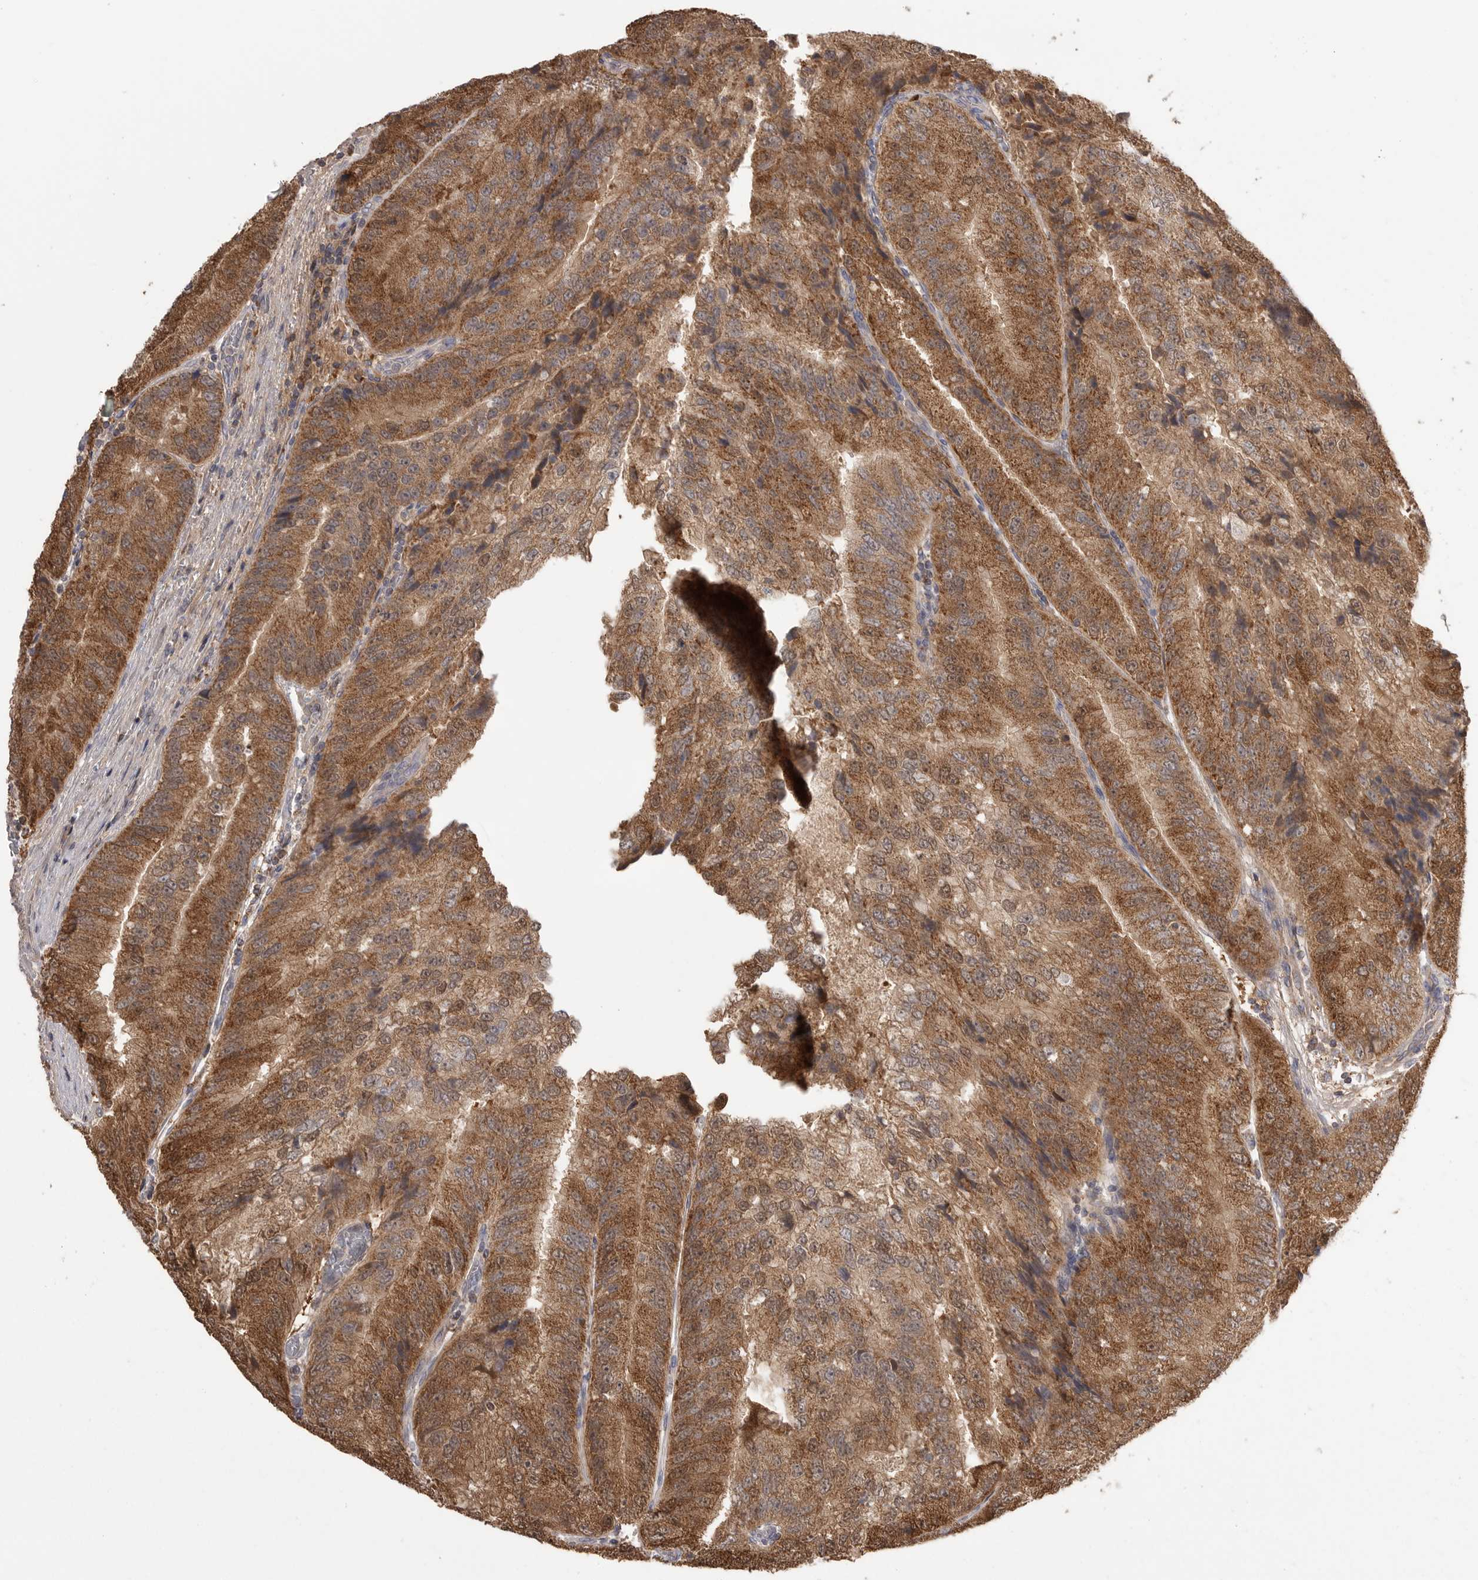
{"staining": {"intensity": "moderate", "quantity": ">75%", "location": "cytoplasmic/membranous"}, "tissue": "prostate cancer", "cell_type": "Tumor cells", "image_type": "cancer", "snomed": [{"axis": "morphology", "description": "Adenocarcinoma, High grade"}, {"axis": "topography", "description": "Prostate"}], "caption": "This photomicrograph reveals prostate cancer (high-grade adenocarcinoma) stained with immunohistochemistry to label a protein in brown. The cytoplasmic/membranous of tumor cells show moderate positivity for the protein. Nuclei are counter-stained blue.", "gene": "KYAT3", "patient": {"sex": "male", "age": 70}}